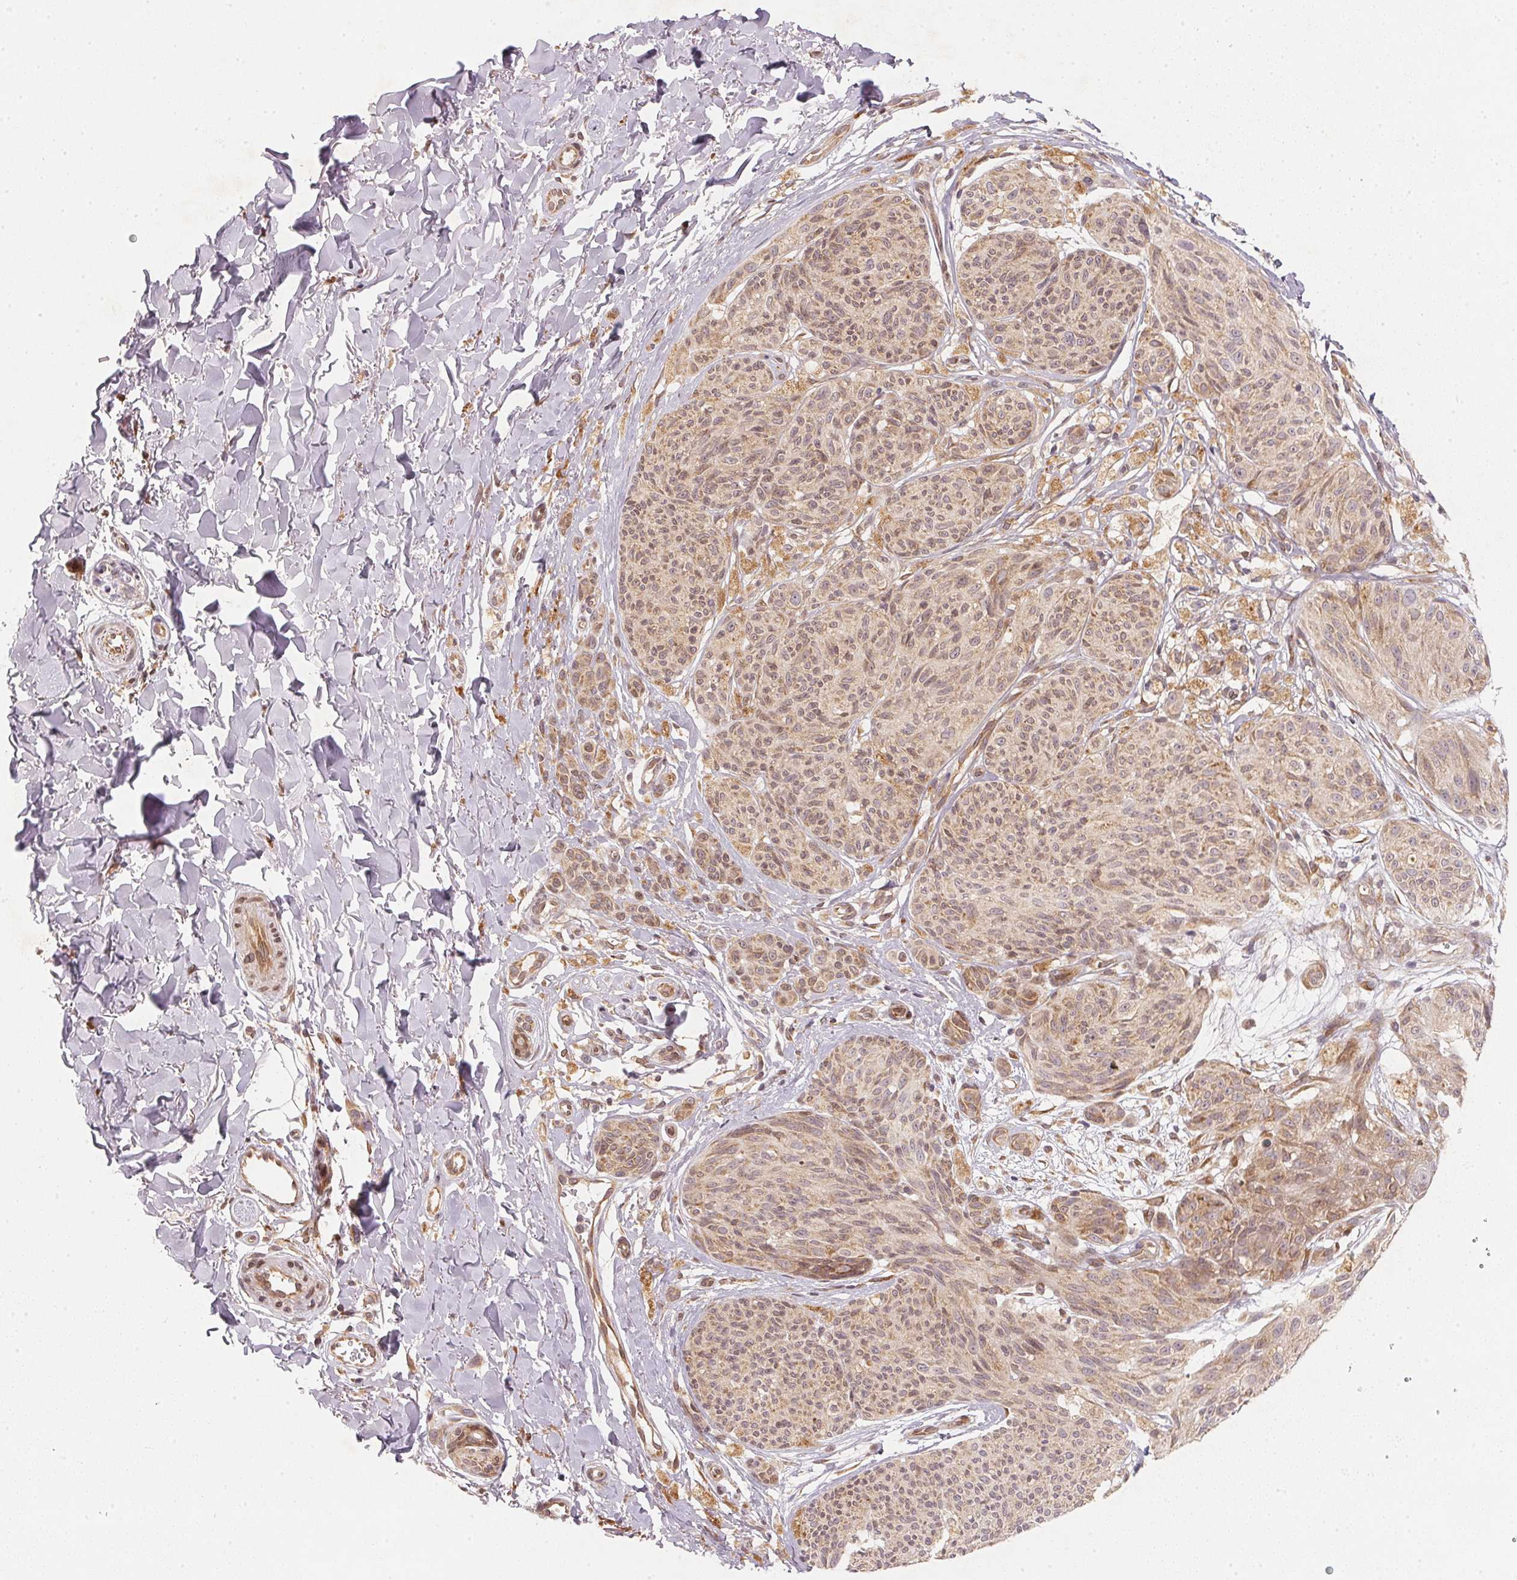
{"staining": {"intensity": "weak", "quantity": "25%-75%", "location": "cytoplasmic/membranous"}, "tissue": "melanoma", "cell_type": "Tumor cells", "image_type": "cancer", "snomed": [{"axis": "morphology", "description": "Malignant melanoma, NOS"}, {"axis": "topography", "description": "Skin"}], "caption": "Immunohistochemical staining of human melanoma exhibits weak cytoplasmic/membranous protein positivity in approximately 25%-75% of tumor cells. The staining was performed using DAB, with brown indicating positive protein expression. Nuclei are stained blue with hematoxylin.", "gene": "EI24", "patient": {"sex": "female", "age": 87}}